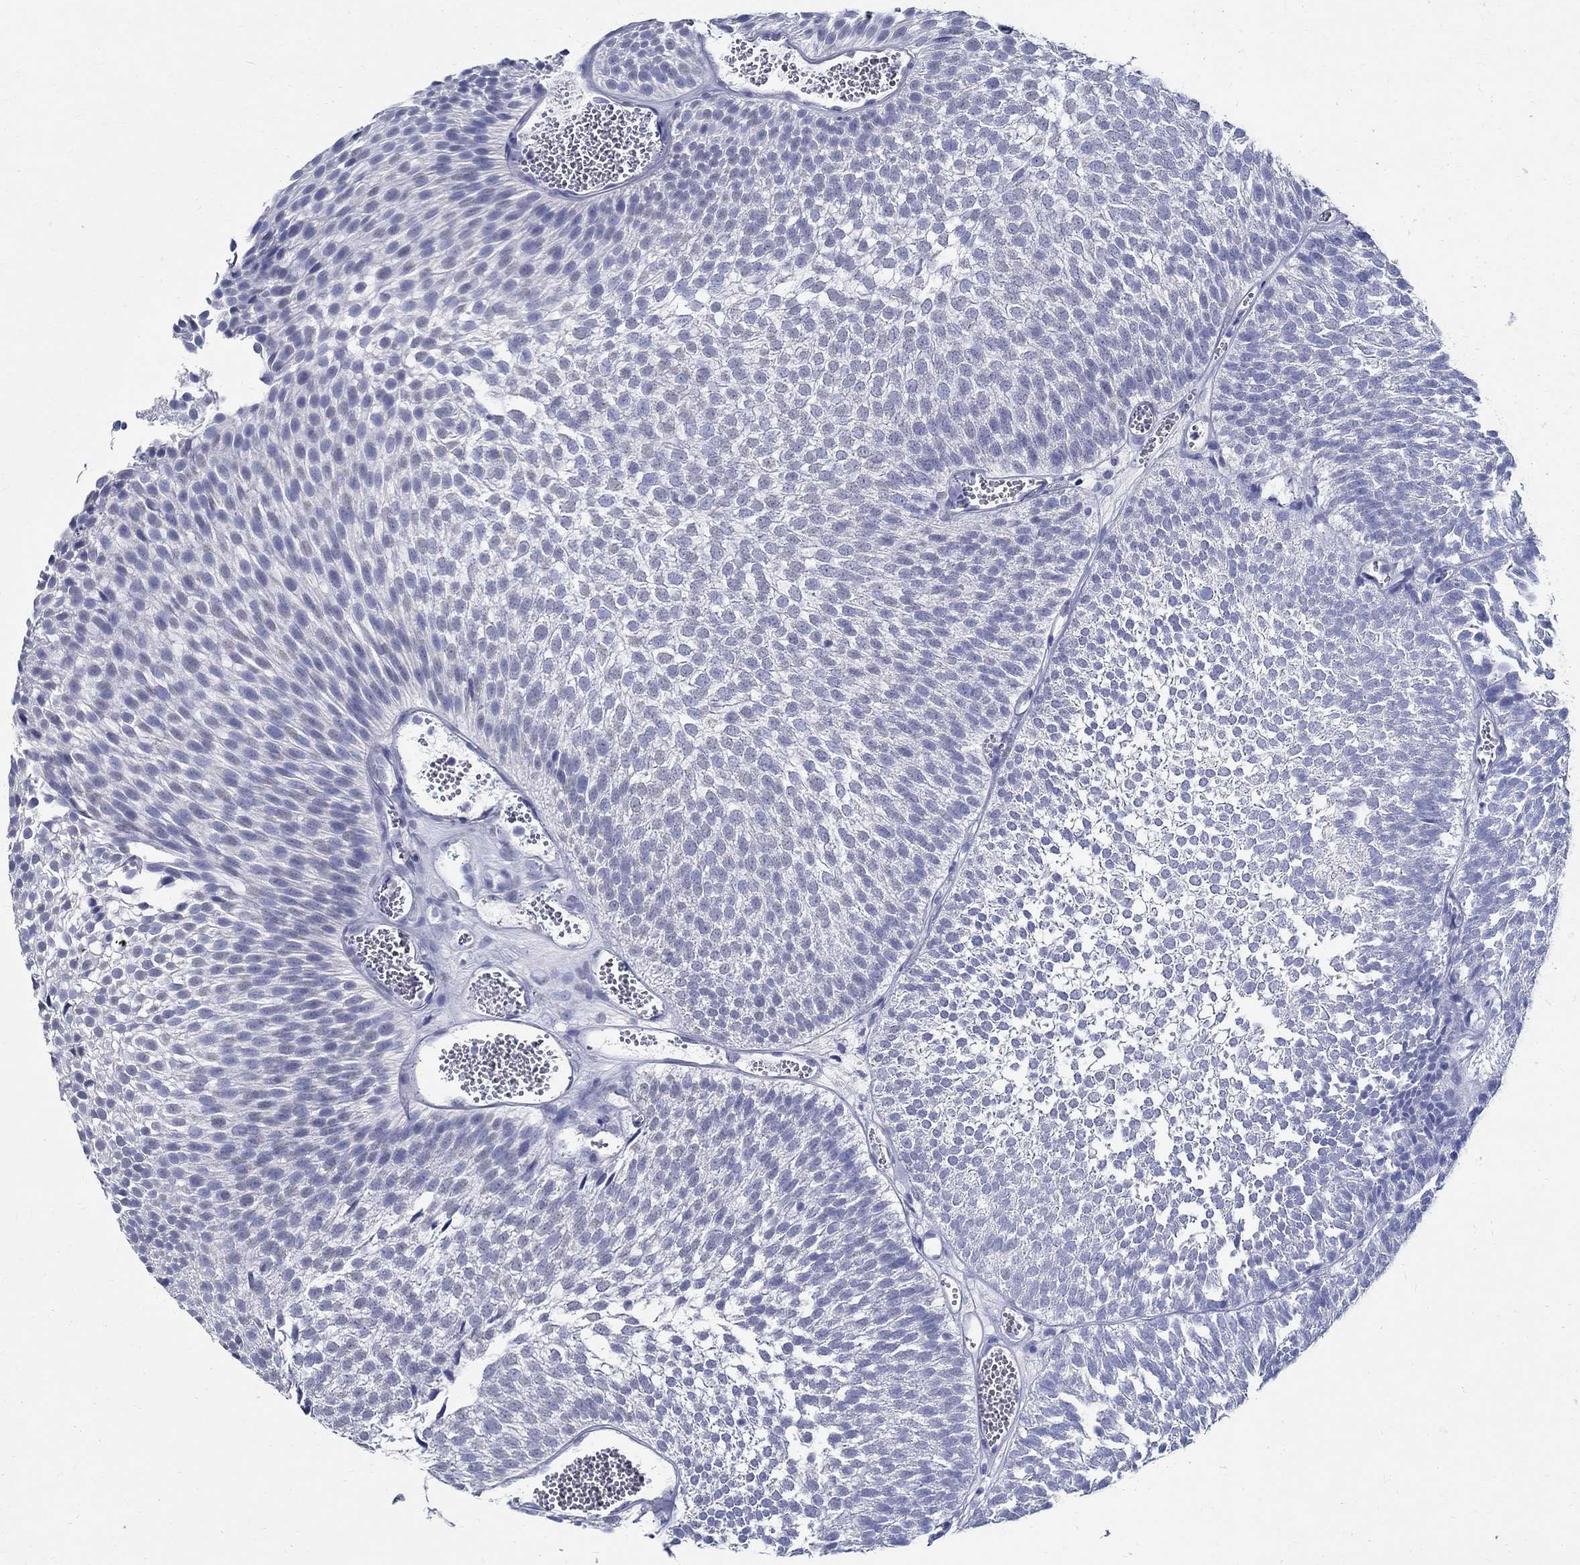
{"staining": {"intensity": "negative", "quantity": "none", "location": "none"}, "tissue": "urothelial cancer", "cell_type": "Tumor cells", "image_type": "cancer", "snomed": [{"axis": "morphology", "description": "Urothelial carcinoma, Low grade"}, {"axis": "topography", "description": "Urinary bladder"}], "caption": "Image shows no protein positivity in tumor cells of low-grade urothelial carcinoma tissue.", "gene": "TSPAN16", "patient": {"sex": "male", "age": 52}}